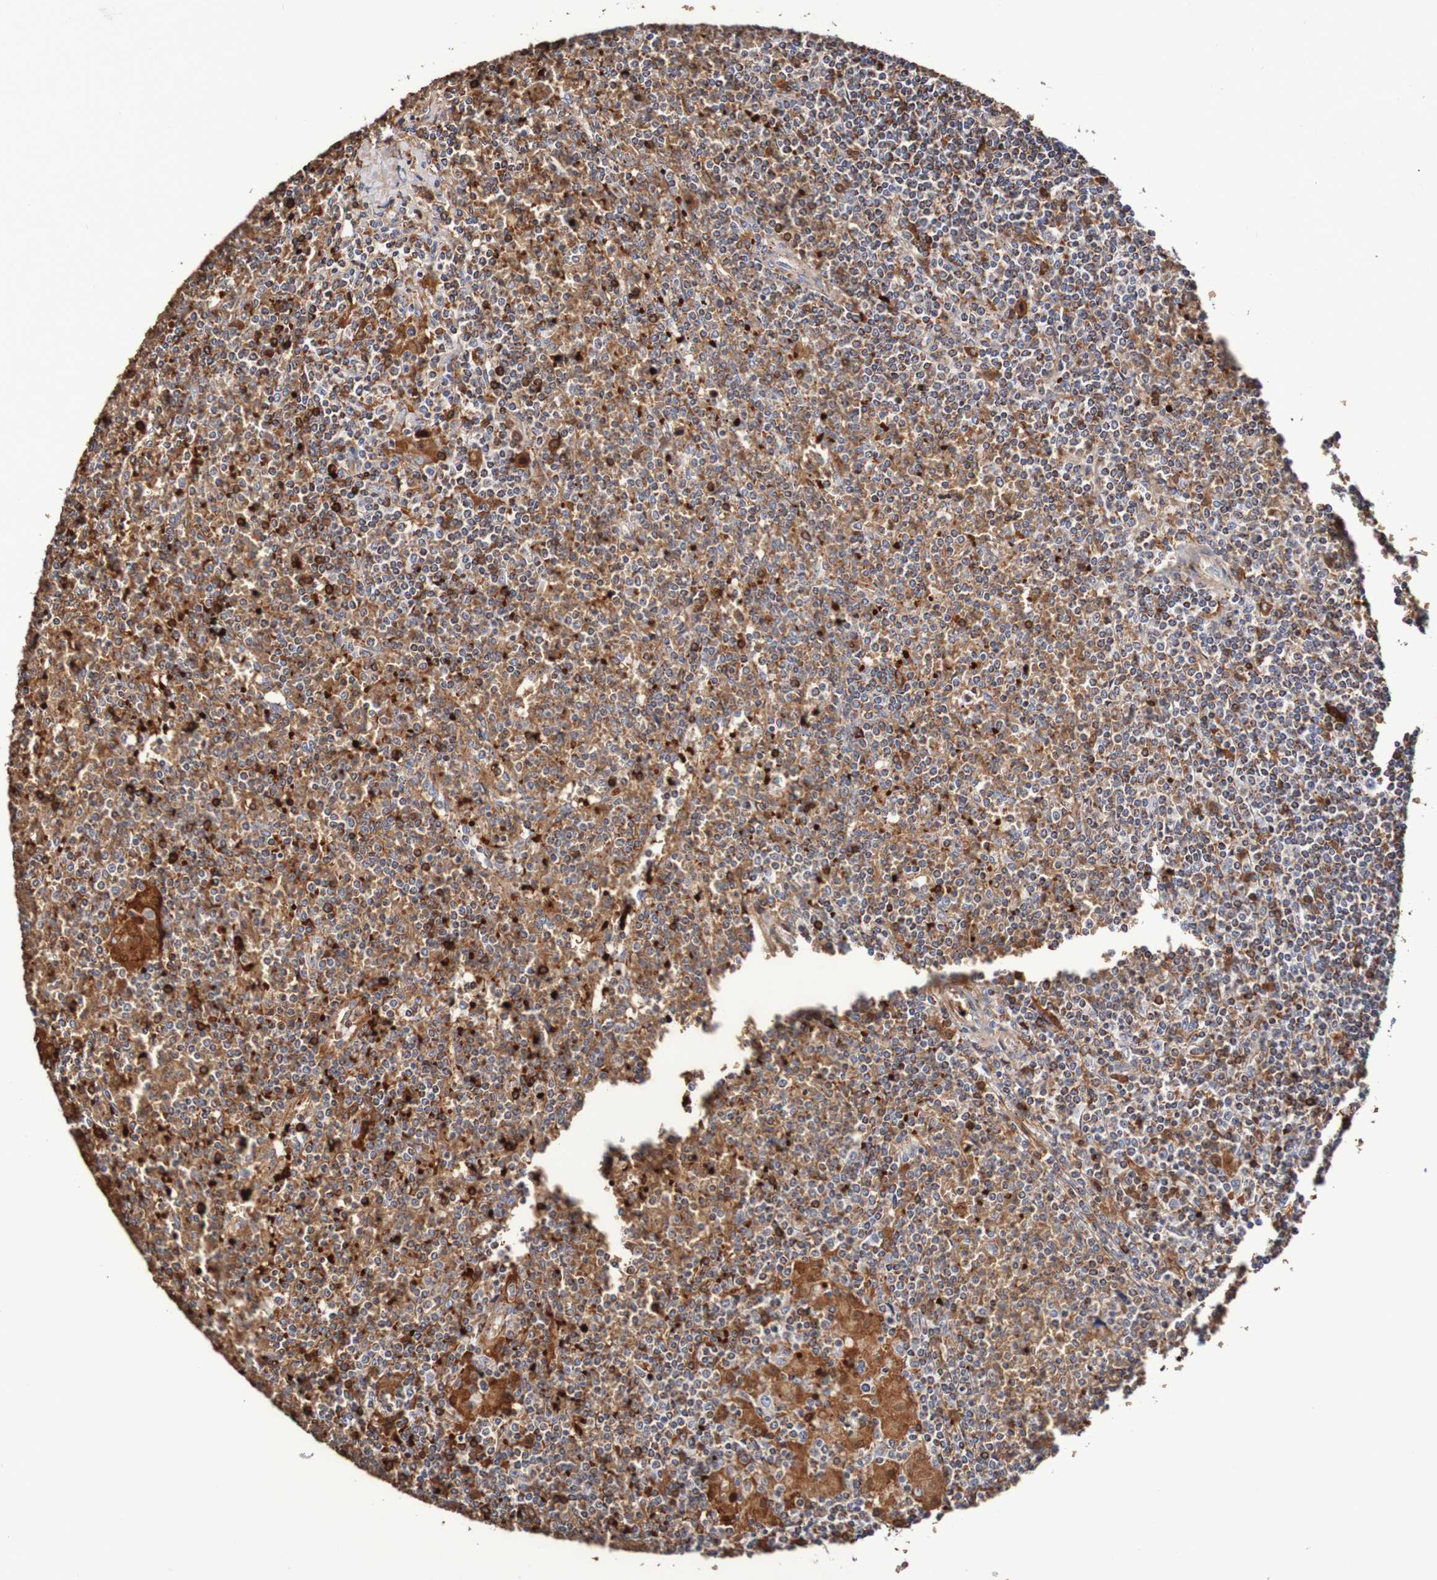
{"staining": {"intensity": "moderate", "quantity": "<25%", "location": "cytoplasmic/membranous"}, "tissue": "lymphoma", "cell_type": "Tumor cells", "image_type": "cancer", "snomed": [{"axis": "morphology", "description": "Malignant lymphoma, non-Hodgkin's type, Low grade"}, {"axis": "topography", "description": "Spleen"}], "caption": "Lymphoma stained with IHC reveals moderate cytoplasmic/membranous expression in about <25% of tumor cells.", "gene": "WNT4", "patient": {"sex": "female", "age": 19}}